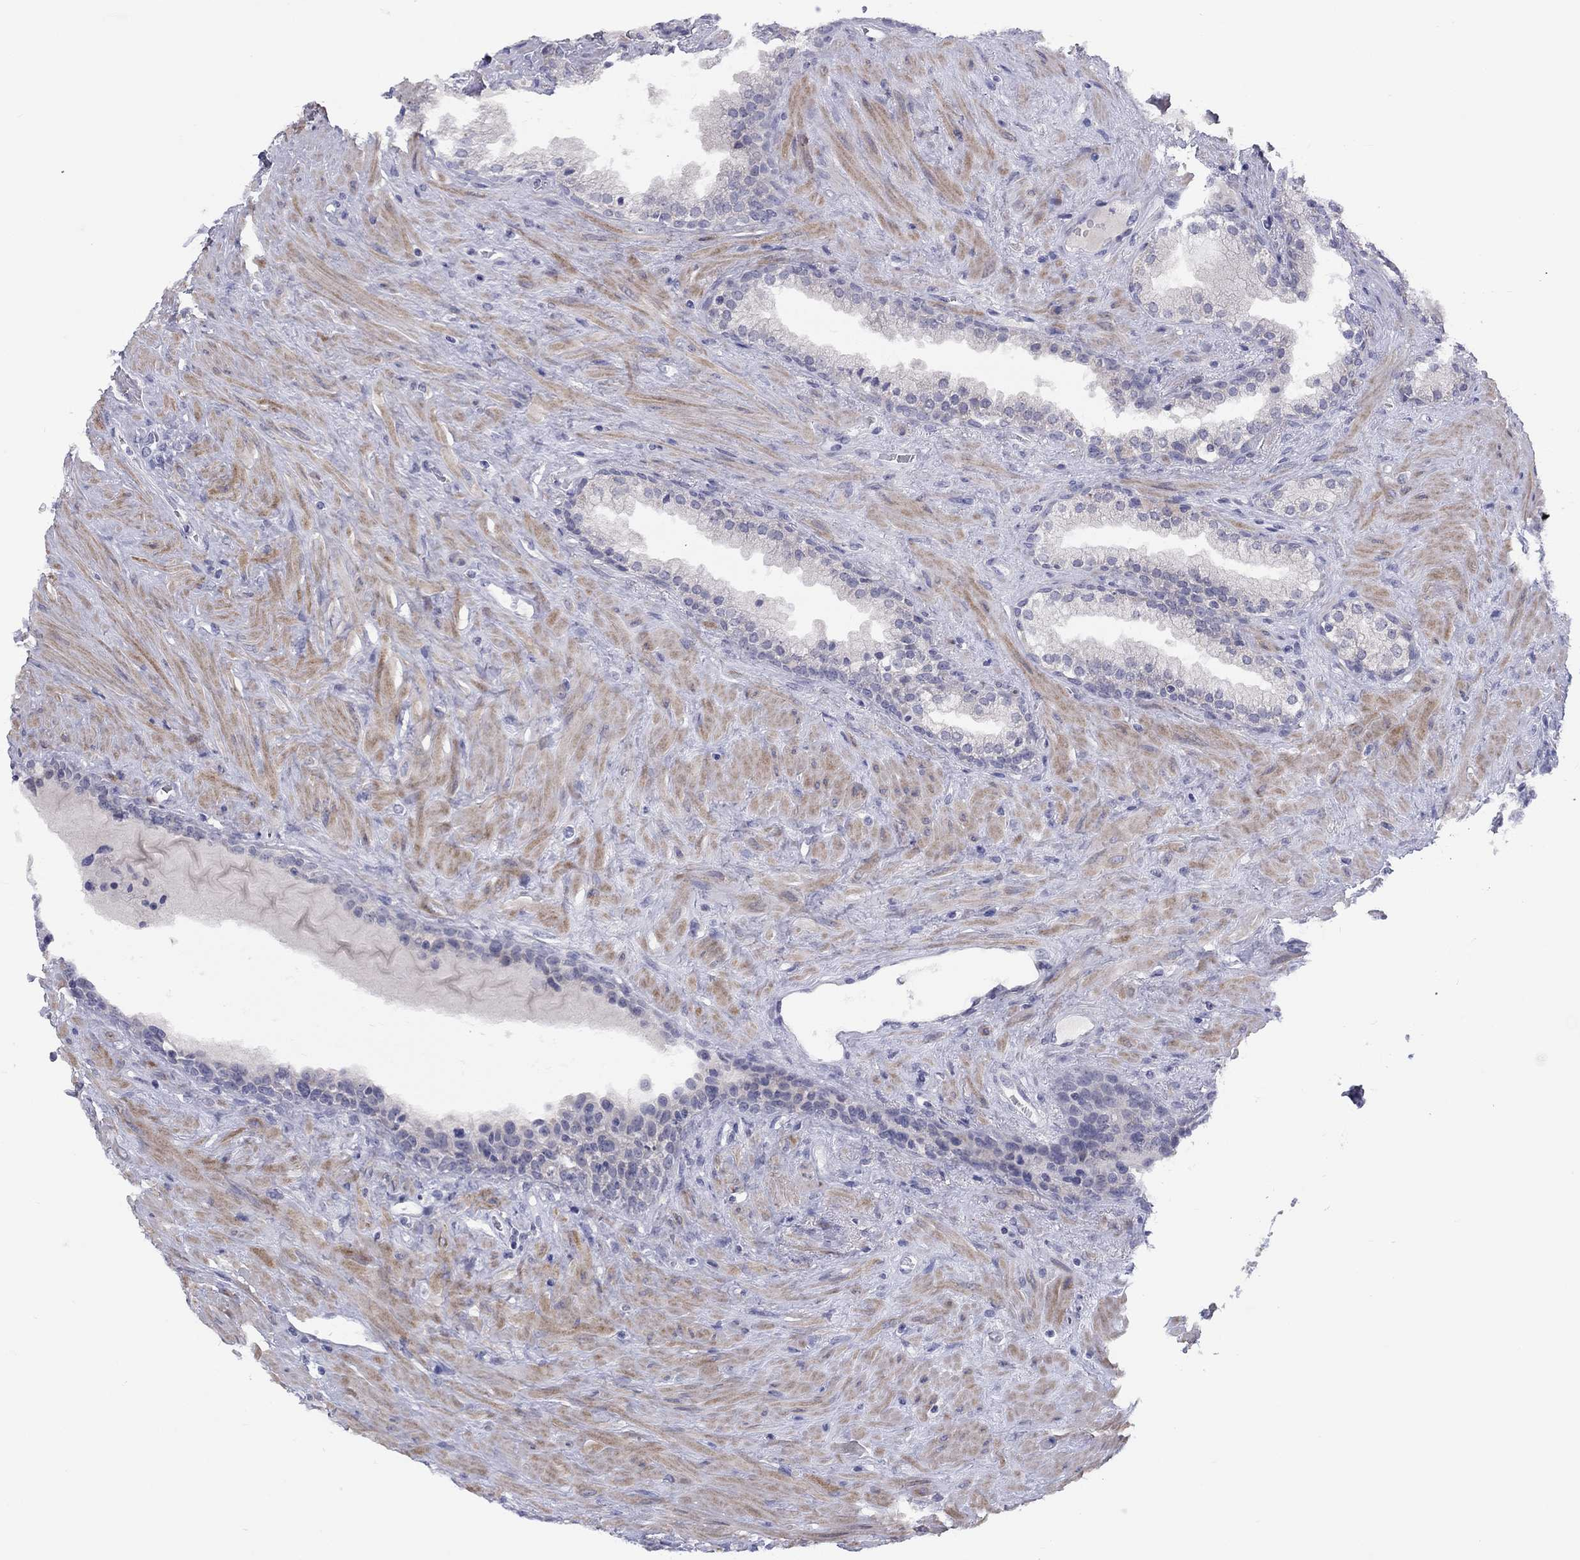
{"staining": {"intensity": "negative", "quantity": "none", "location": "none"}, "tissue": "prostate", "cell_type": "Glandular cells", "image_type": "normal", "snomed": [{"axis": "morphology", "description": "Normal tissue, NOS"}, {"axis": "topography", "description": "Prostate"}], "caption": "A photomicrograph of human prostate is negative for staining in glandular cells. The staining is performed using DAB (3,3'-diaminobenzidine) brown chromogen with nuclei counter-stained in using hematoxylin.", "gene": "CACNA1A", "patient": {"sex": "male", "age": 63}}